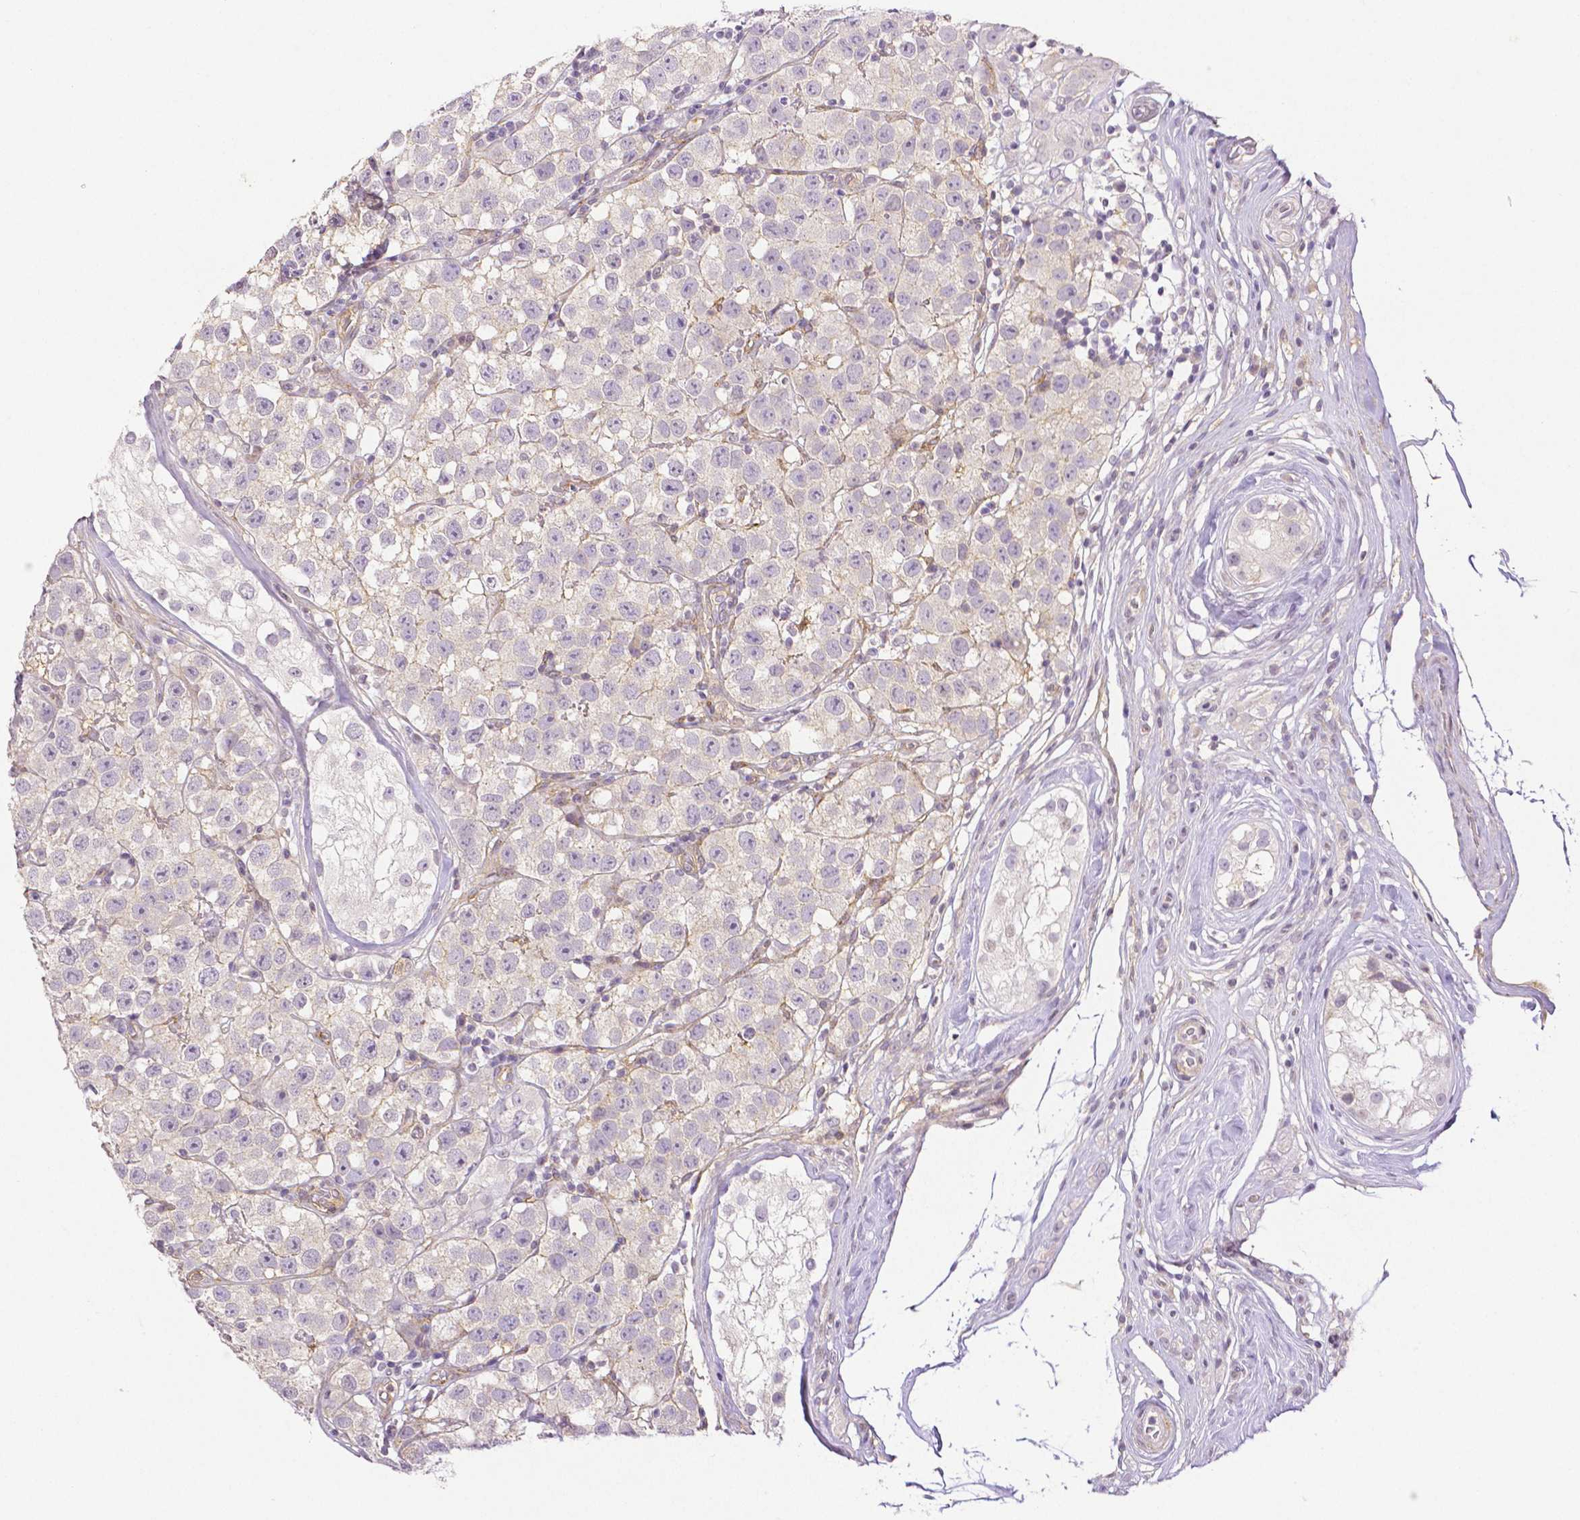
{"staining": {"intensity": "negative", "quantity": "none", "location": "none"}, "tissue": "testis cancer", "cell_type": "Tumor cells", "image_type": "cancer", "snomed": [{"axis": "morphology", "description": "Seminoma, NOS"}, {"axis": "topography", "description": "Testis"}], "caption": "Protein analysis of testis seminoma reveals no significant positivity in tumor cells. The staining is performed using DAB brown chromogen with nuclei counter-stained in using hematoxylin.", "gene": "THY1", "patient": {"sex": "male", "age": 34}}